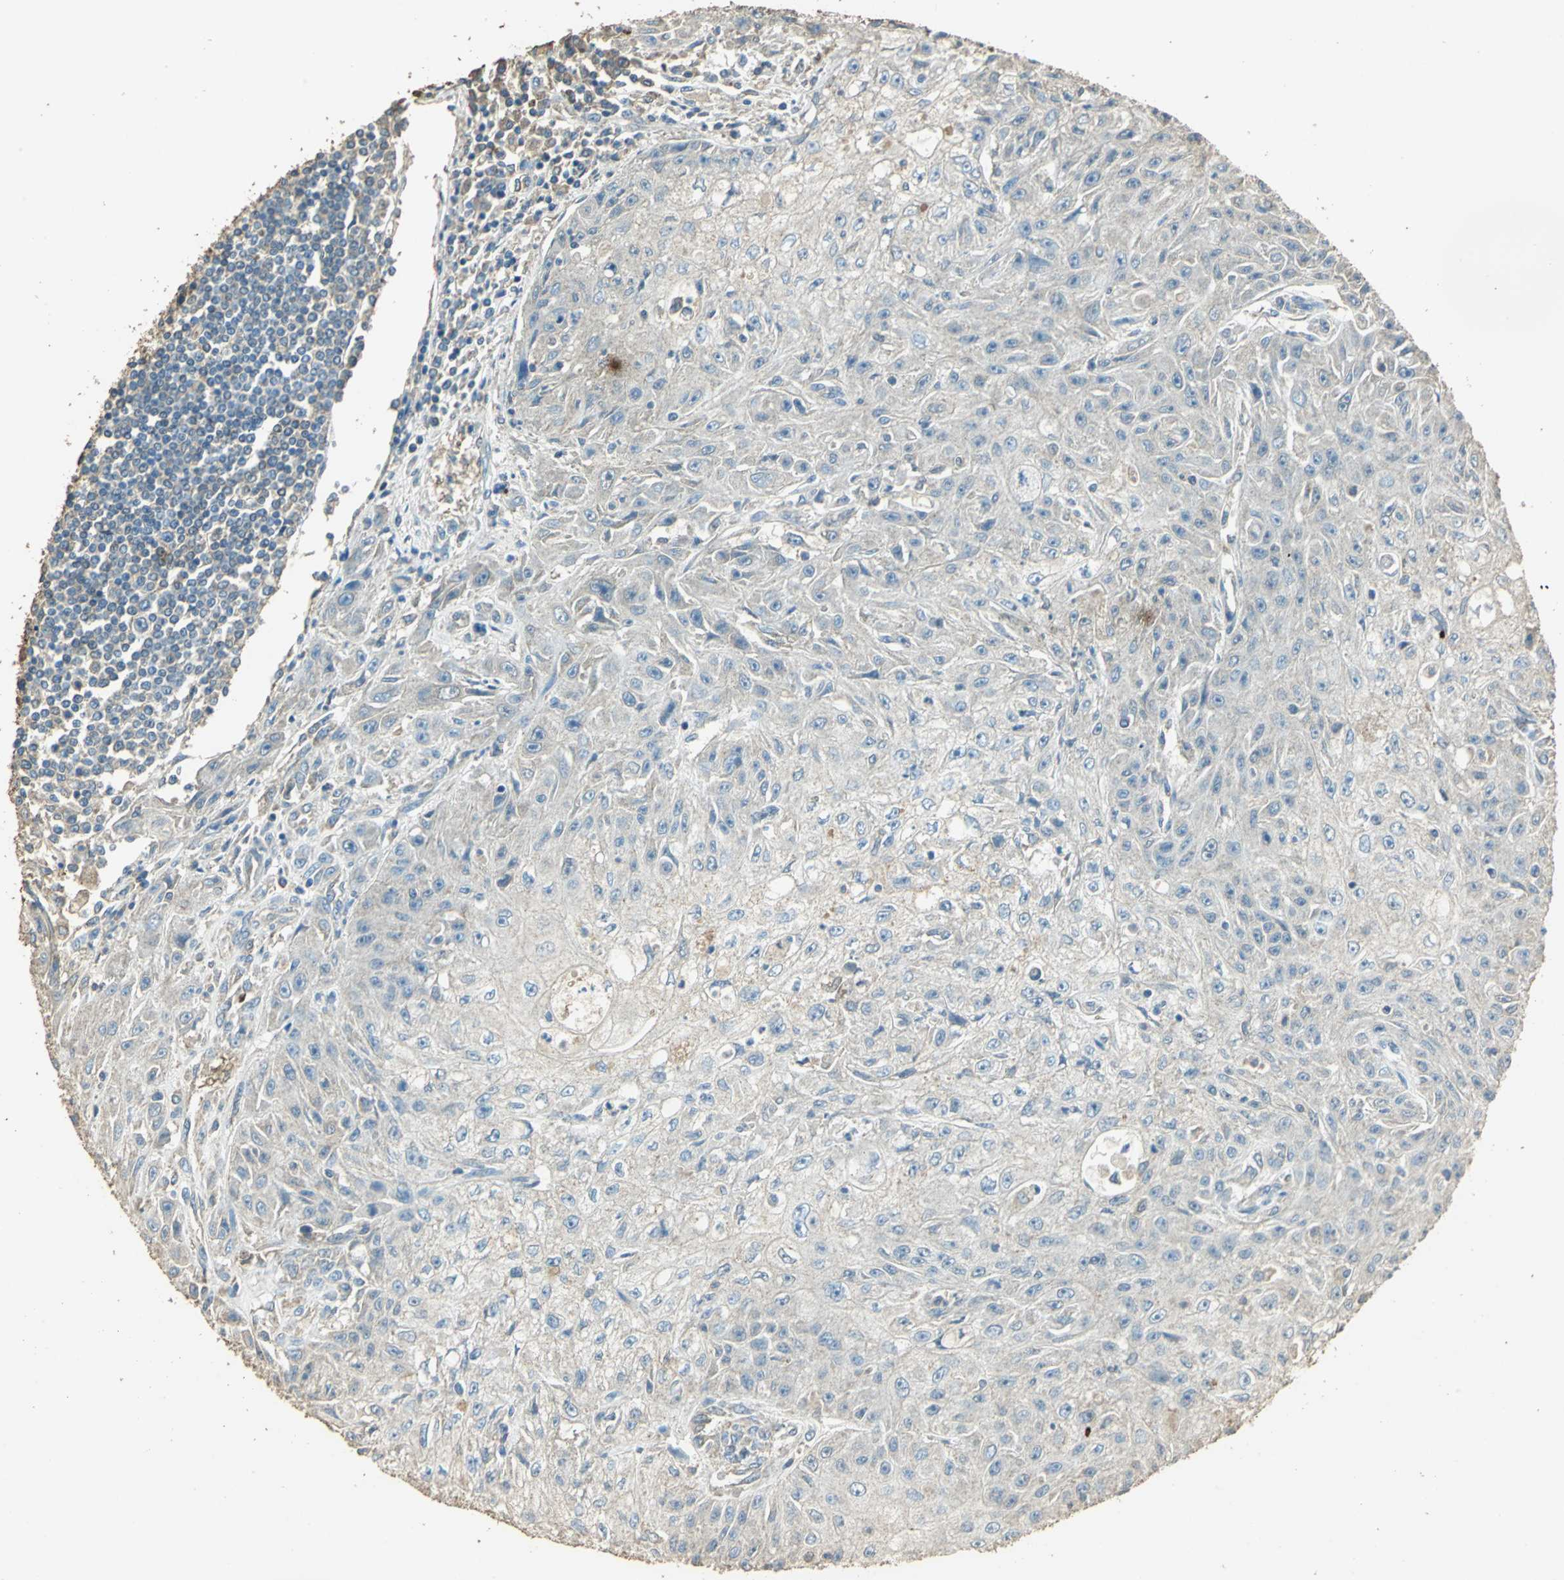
{"staining": {"intensity": "weak", "quantity": "<25%", "location": "cytoplasmic/membranous"}, "tissue": "skin cancer", "cell_type": "Tumor cells", "image_type": "cancer", "snomed": [{"axis": "morphology", "description": "Squamous cell carcinoma, NOS"}, {"axis": "topography", "description": "Skin"}], "caption": "Immunohistochemical staining of human skin cancer exhibits no significant expression in tumor cells. (DAB (3,3'-diaminobenzidine) immunohistochemistry (IHC), high magnification).", "gene": "TRAPPC2", "patient": {"sex": "male", "age": 75}}